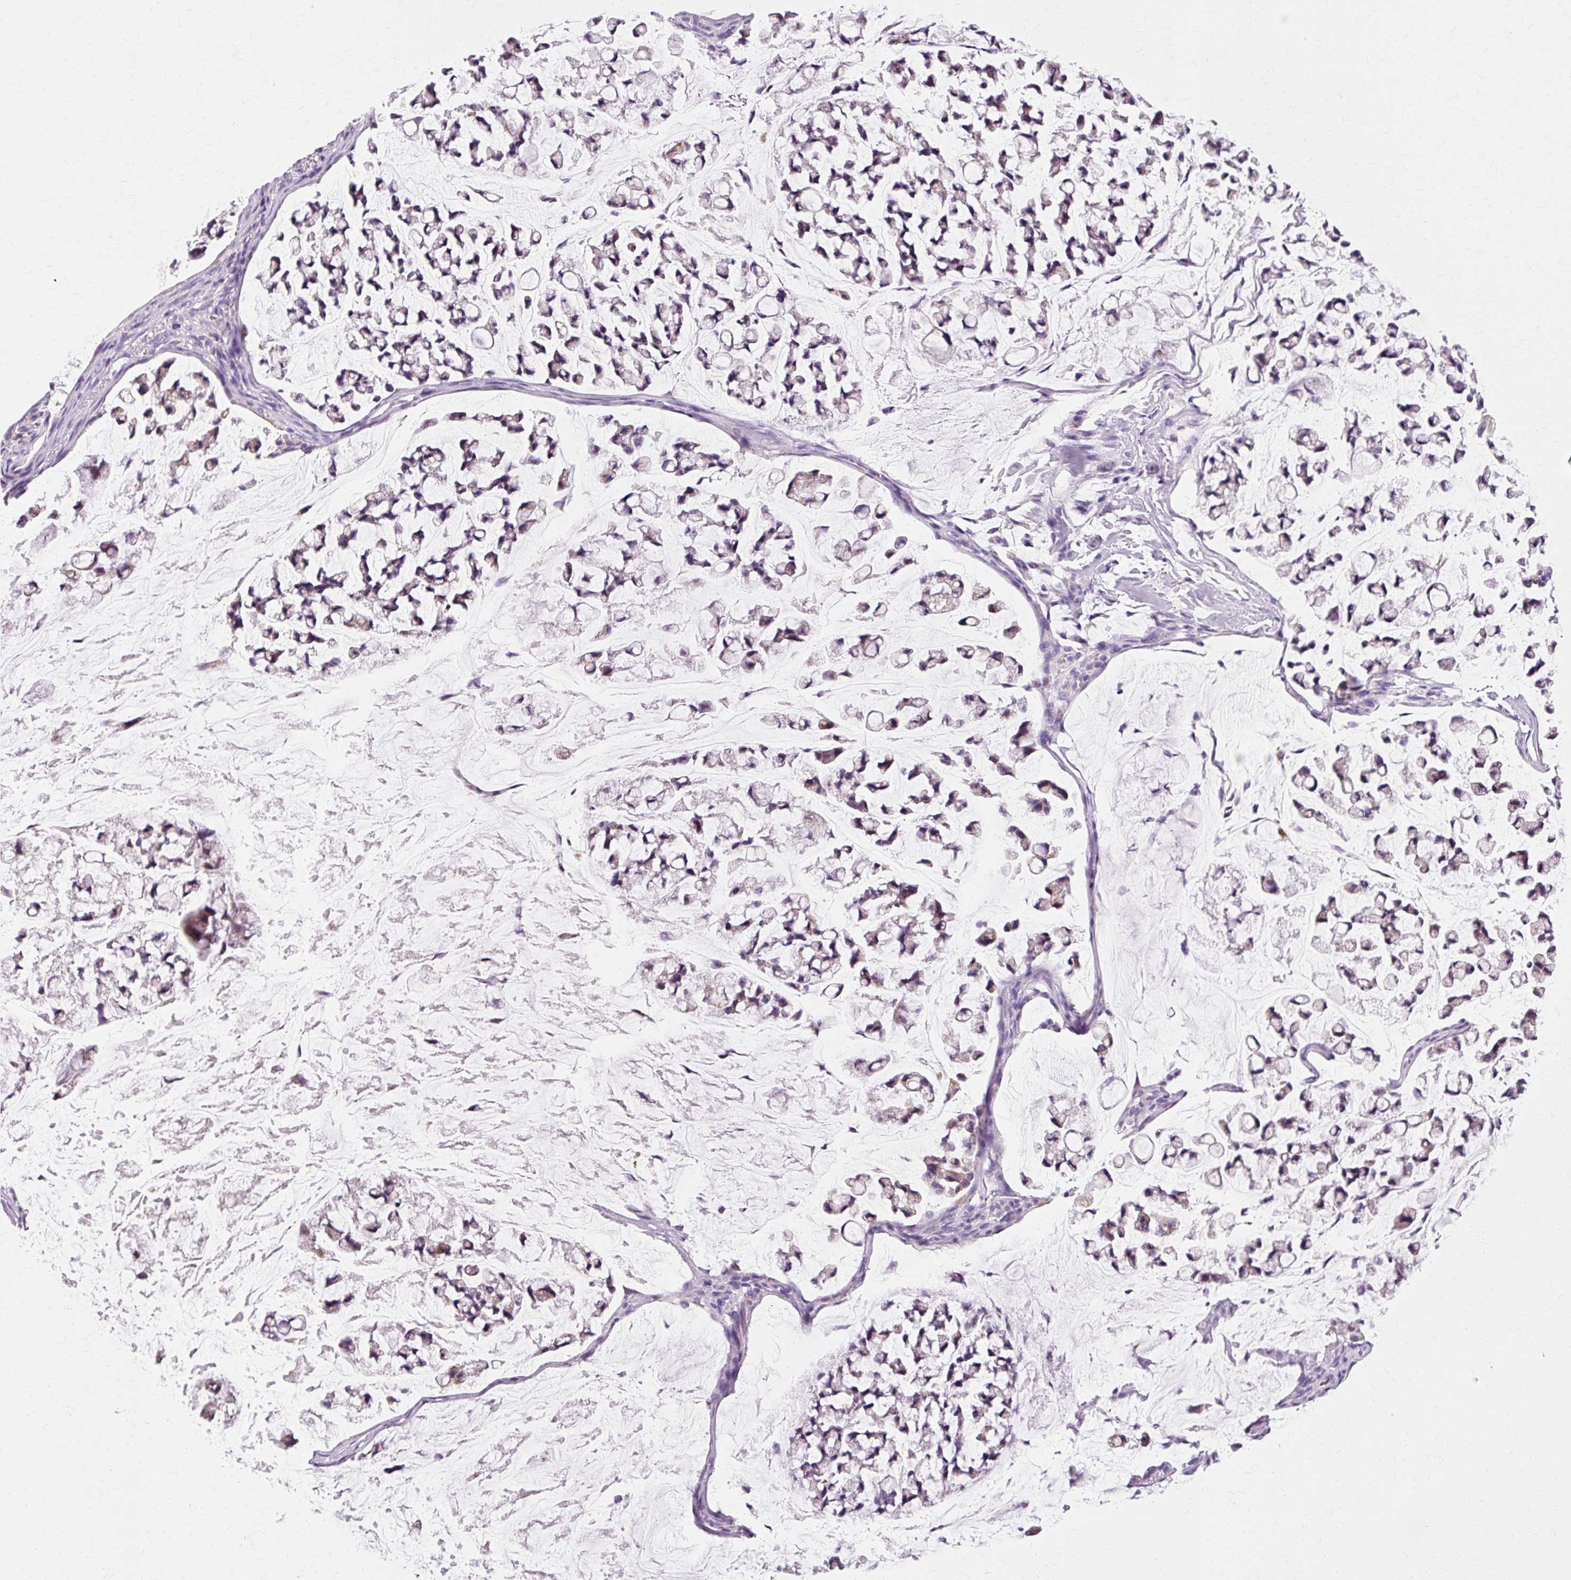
{"staining": {"intensity": "weak", "quantity": "<25%", "location": "cytoplasmic/membranous"}, "tissue": "stomach cancer", "cell_type": "Tumor cells", "image_type": "cancer", "snomed": [{"axis": "morphology", "description": "Adenocarcinoma, NOS"}, {"axis": "topography", "description": "Stomach, lower"}], "caption": "Immunohistochemistry of stomach adenocarcinoma shows no expression in tumor cells.", "gene": "ATP5PO", "patient": {"sex": "male", "age": 67}}